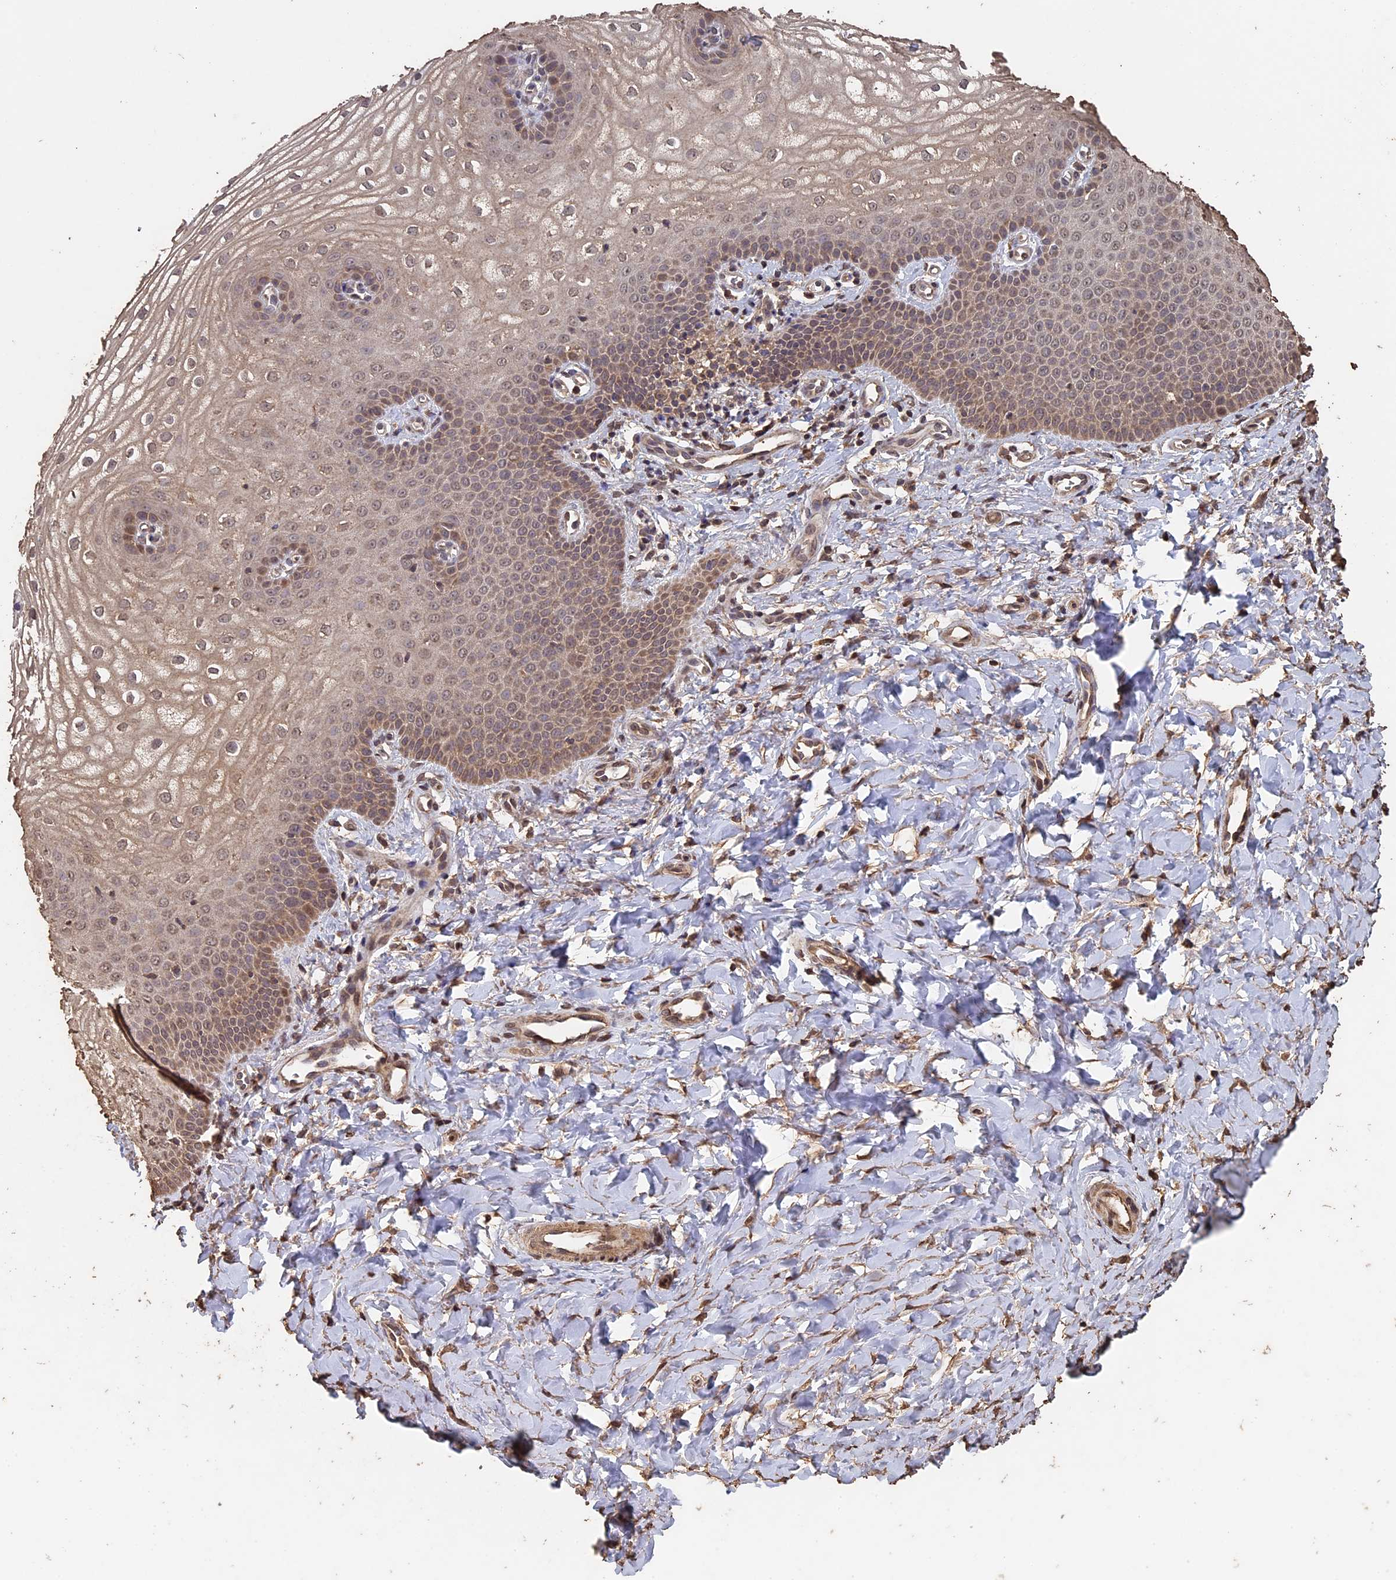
{"staining": {"intensity": "moderate", "quantity": "25%-75%", "location": "cytoplasmic/membranous,nuclear"}, "tissue": "vagina", "cell_type": "Squamous epithelial cells", "image_type": "normal", "snomed": [{"axis": "morphology", "description": "Normal tissue, NOS"}, {"axis": "topography", "description": "Vagina"}], "caption": "A brown stain labels moderate cytoplasmic/membranous,nuclear expression of a protein in squamous epithelial cells of normal human vagina.", "gene": "HUNK", "patient": {"sex": "female", "age": 68}}